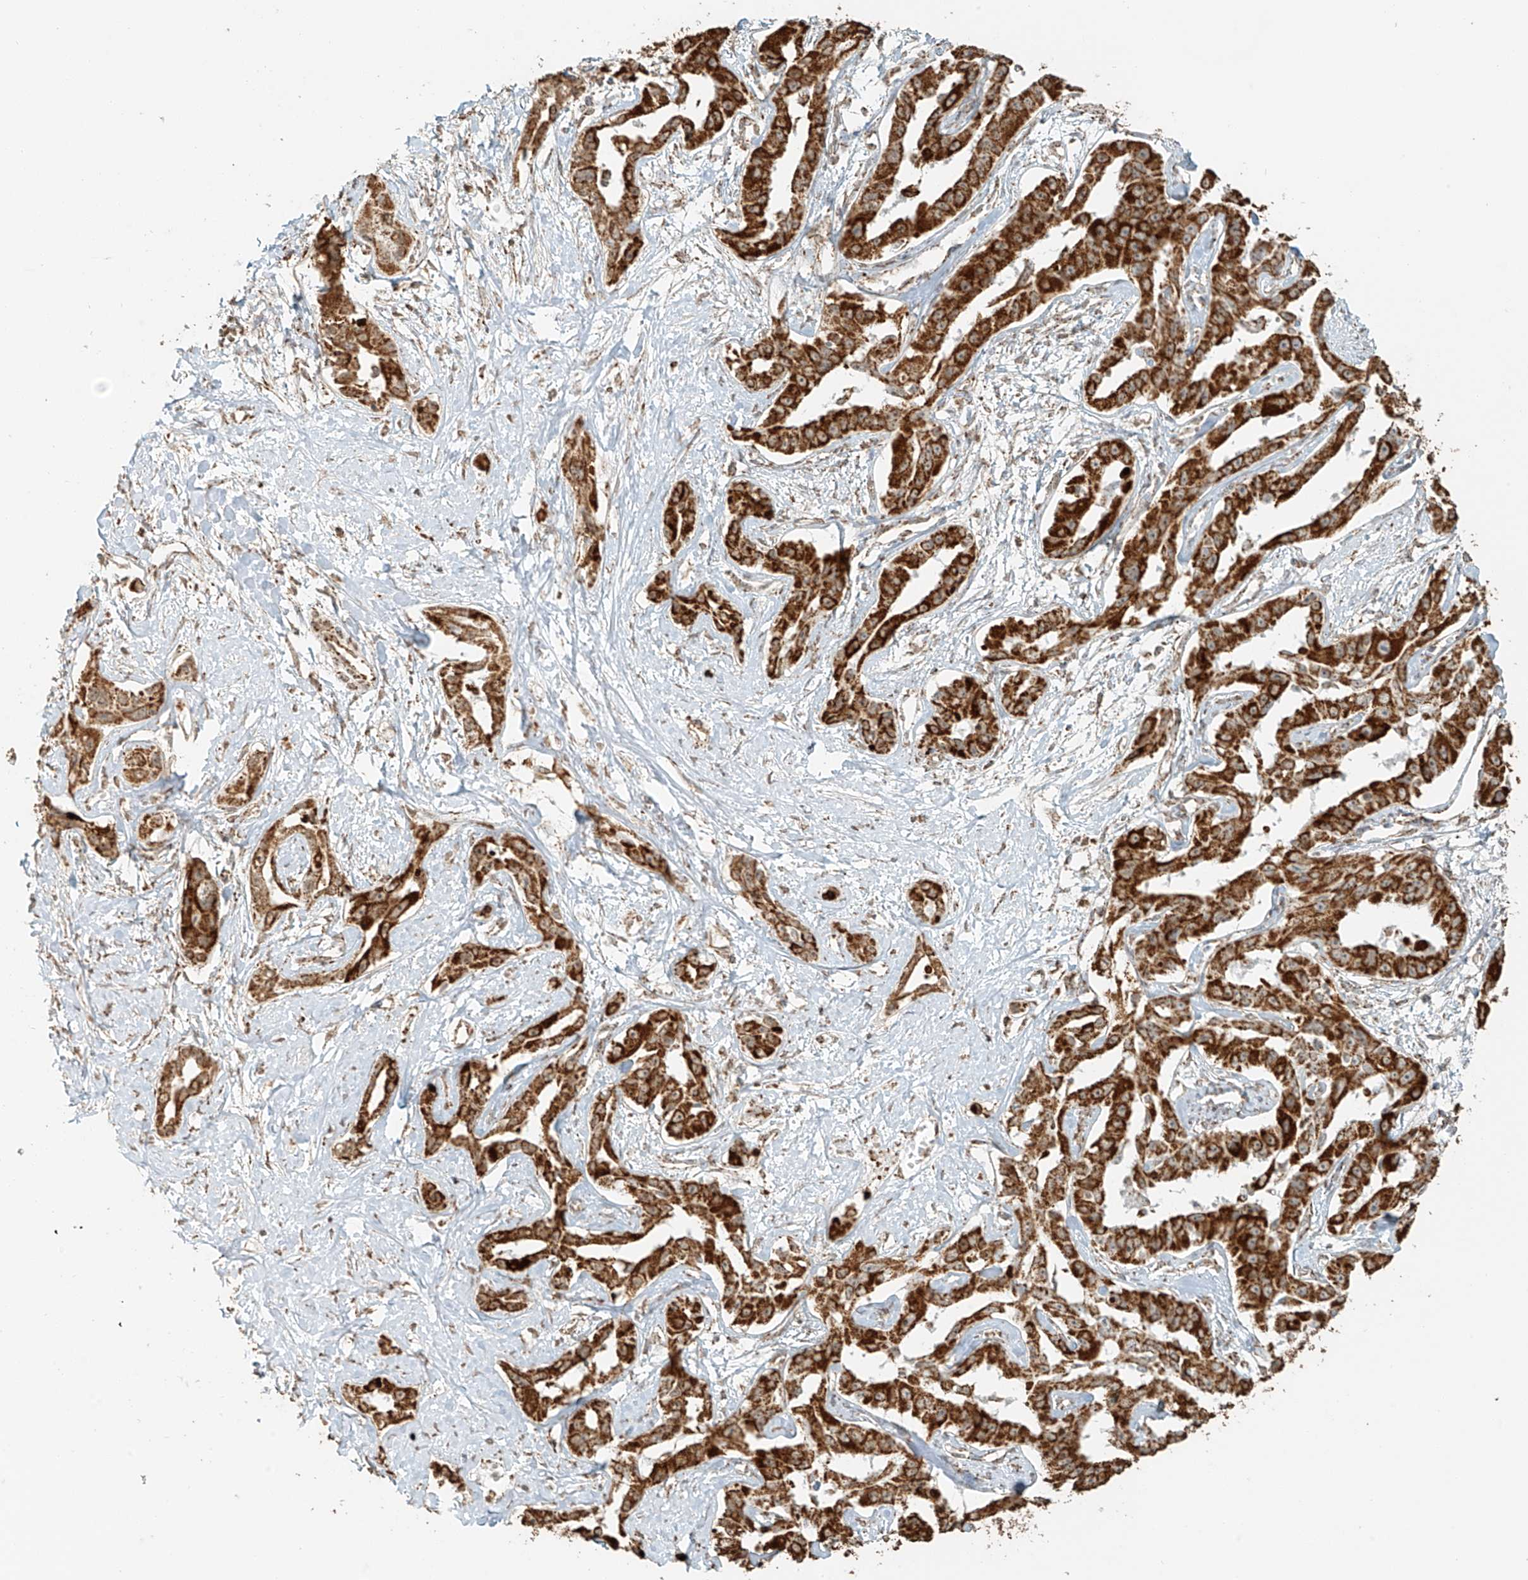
{"staining": {"intensity": "strong", "quantity": ">75%", "location": "cytoplasmic/membranous"}, "tissue": "liver cancer", "cell_type": "Tumor cells", "image_type": "cancer", "snomed": [{"axis": "morphology", "description": "Cholangiocarcinoma"}, {"axis": "topography", "description": "Liver"}], "caption": "Immunohistochemistry (IHC) histopathology image of neoplastic tissue: cholangiocarcinoma (liver) stained using immunohistochemistry (IHC) demonstrates high levels of strong protein expression localized specifically in the cytoplasmic/membranous of tumor cells, appearing as a cytoplasmic/membranous brown color.", "gene": "MIPEP", "patient": {"sex": "male", "age": 59}}